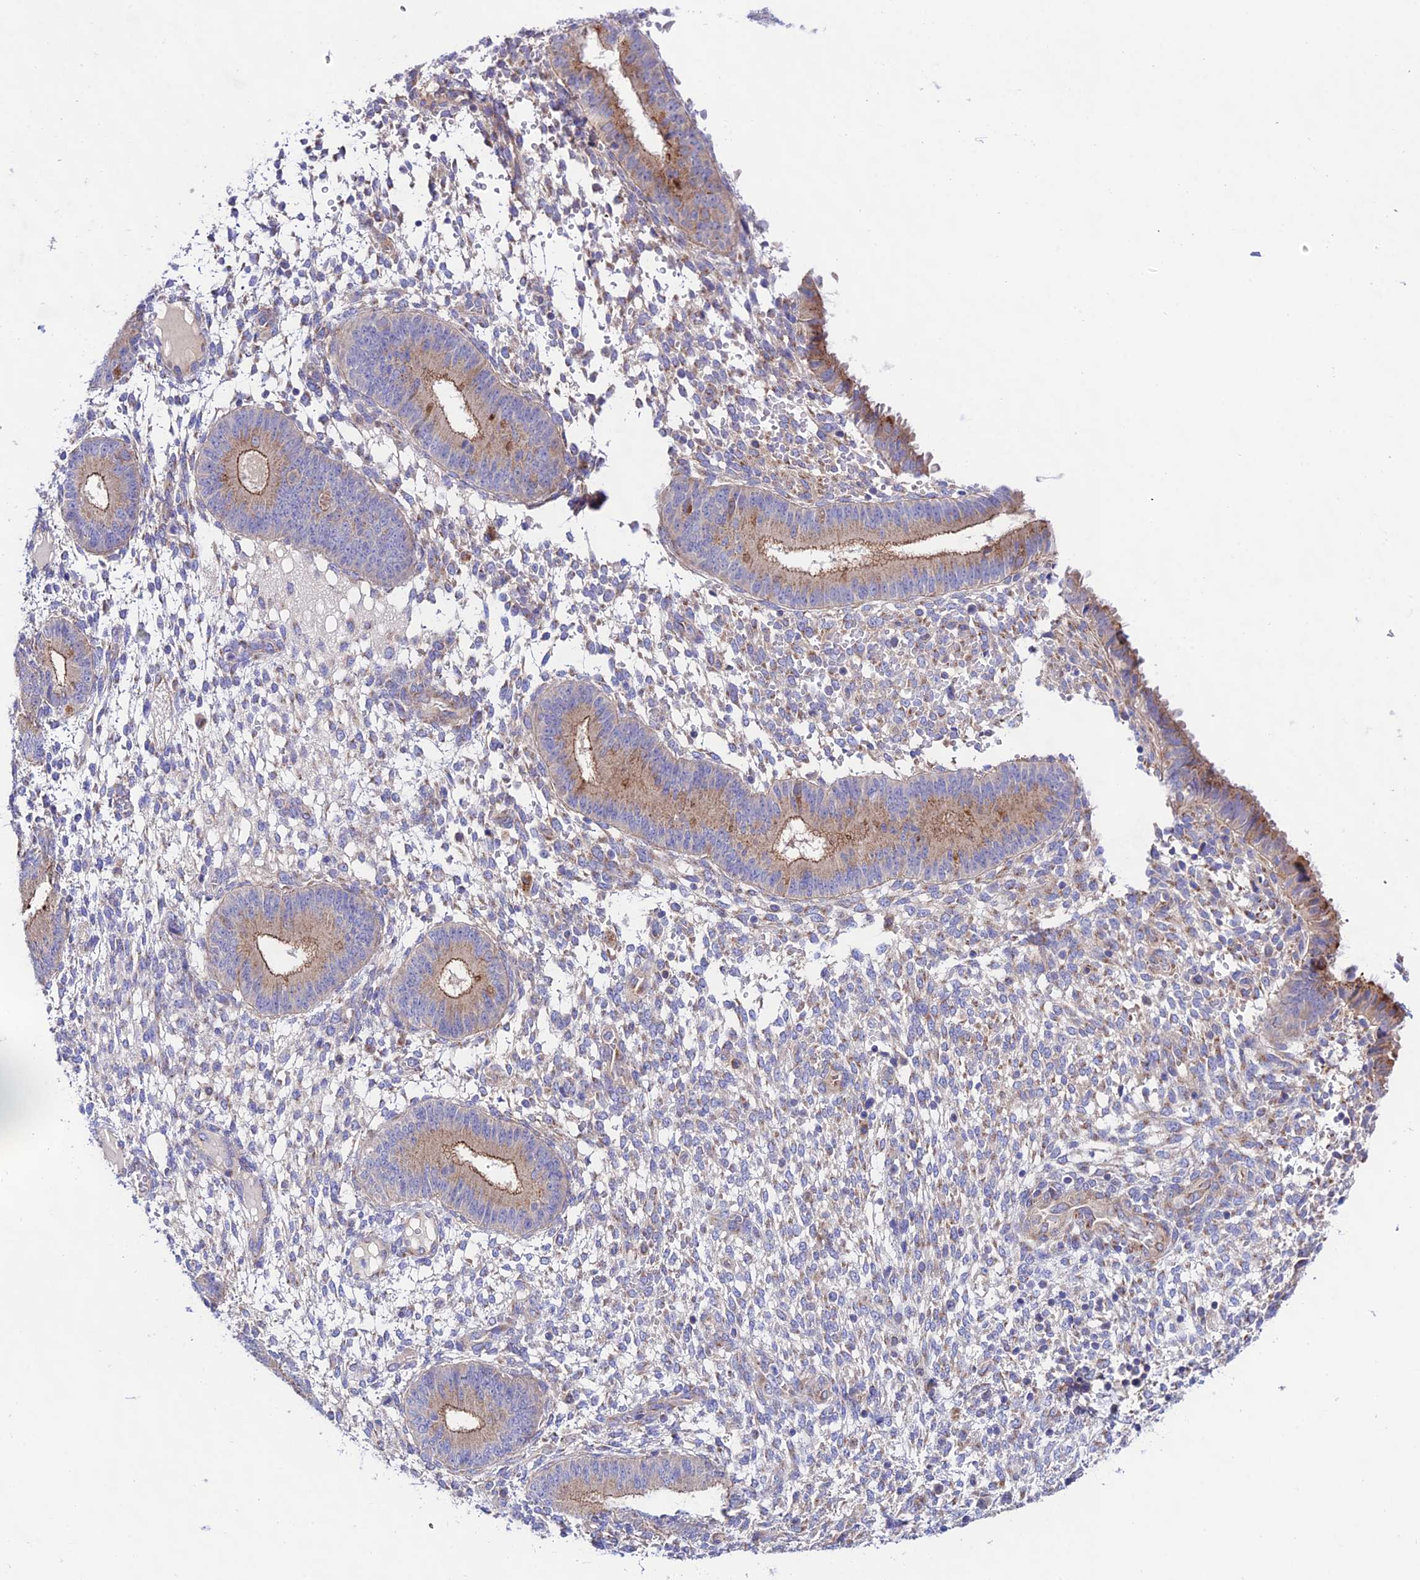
{"staining": {"intensity": "negative", "quantity": "none", "location": "none"}, "tissue": "endometrium", "cell_type": "Cells in endometrial stroma", "image_type": "normal", "snomed": [{"axis": "morphology", "description": "Normal tissue, NOS"}, {"axis": "topography", "description": "Endometrium"}], "caption": "Cells in endometrial stroma show no significant protein expression in benign endometrium.", "gene": "LACTB2", "patient": {"sex": "female", "age": 49}}